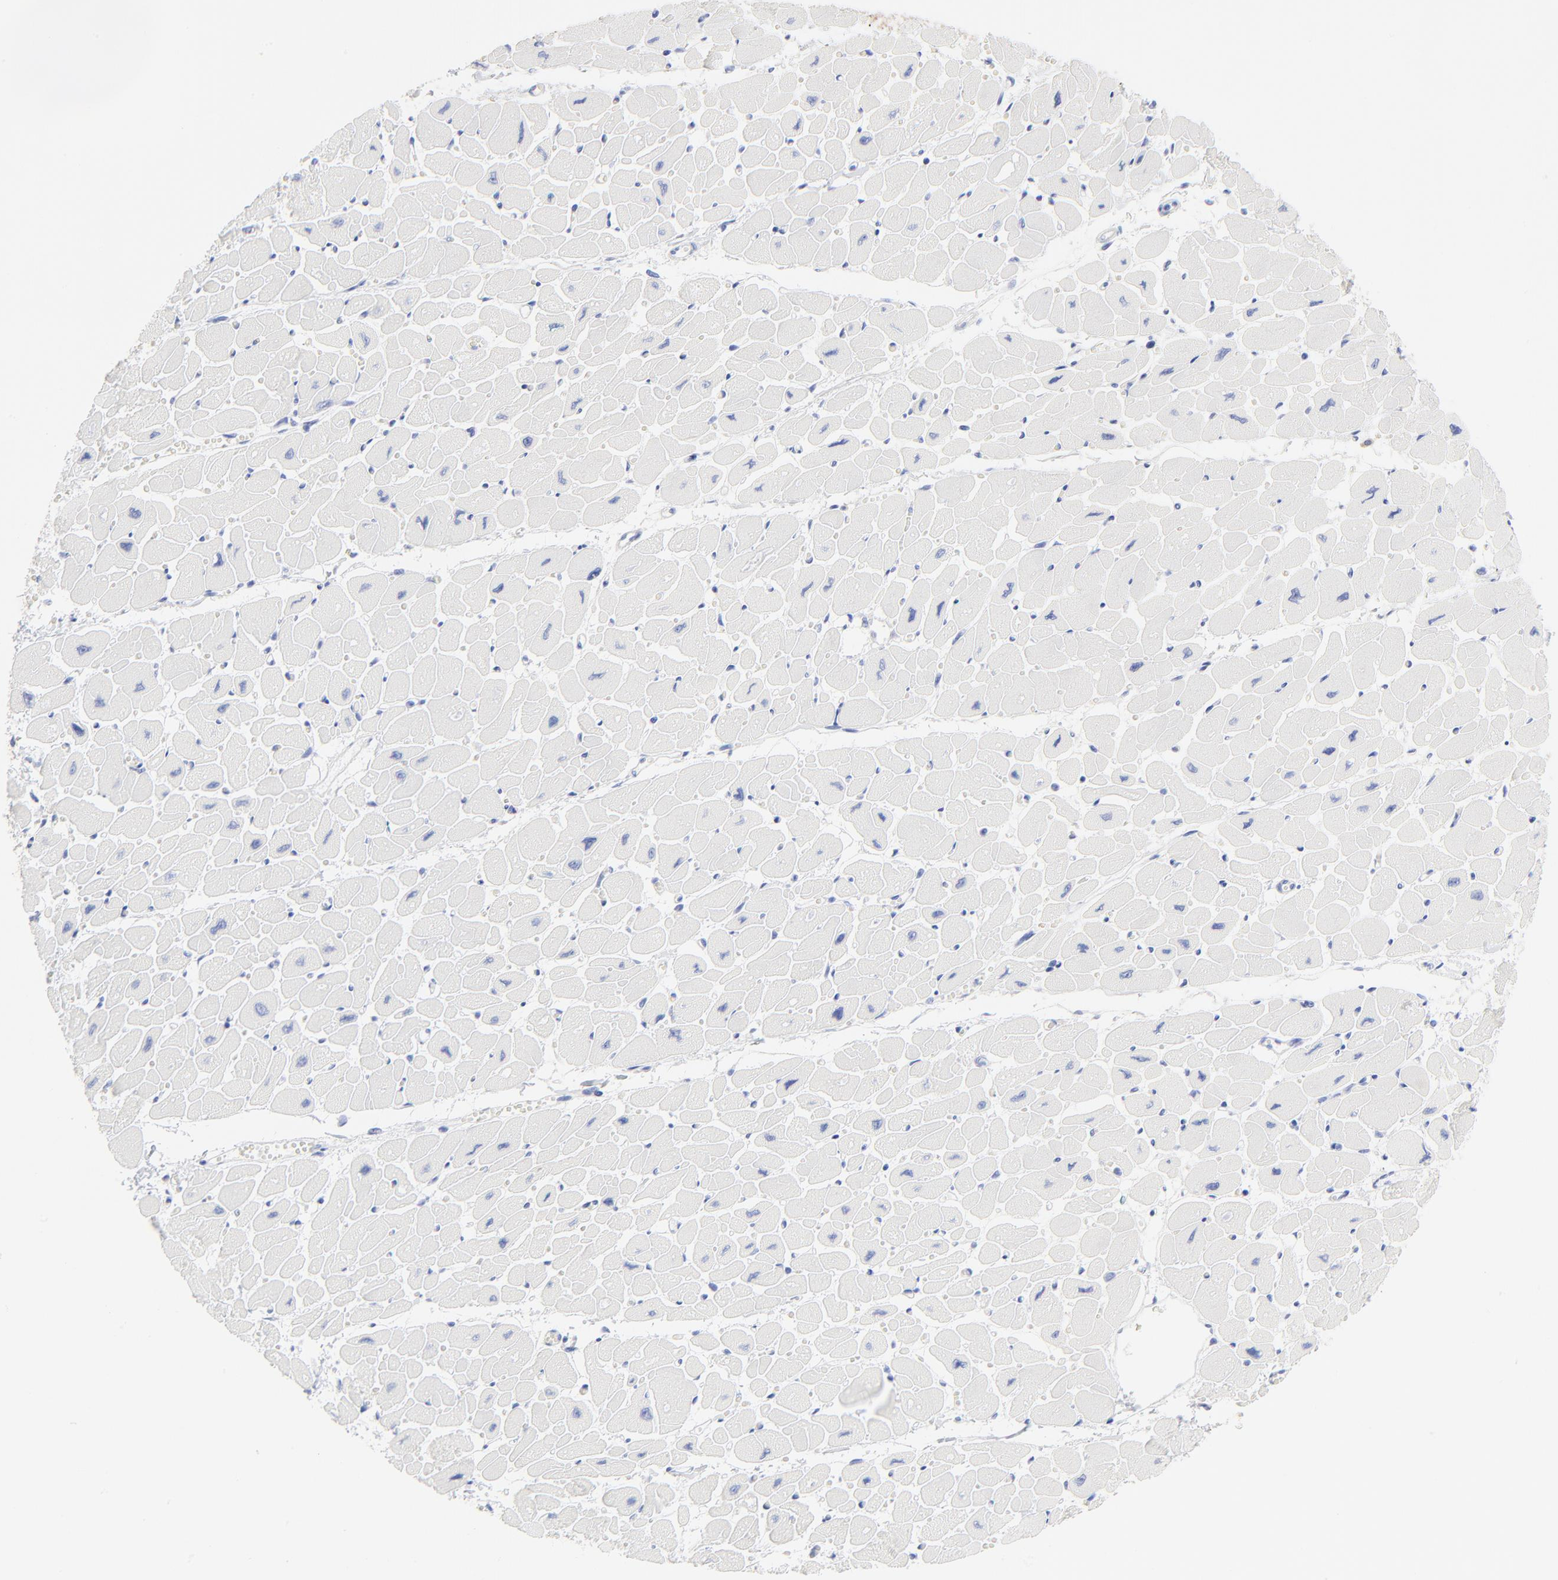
{"staining": {"intensity": "negative", "quantity": "none", "location": "none"}, "tissue": "heart muscle", "cell_type": "Cardiomyocytes", "image_type": "normal", "snomed": [{"axis": "morphology", "description": "Normal tissue, NOS"}, {"axis": "topography", "description": "Heart"}], "caption": "This is an immunohistochemistry (IHC) micrograph of benign human heart muscle. There is no expression in cardiomyocytes.", "gene": "PSD3", "patient": {"sex": "female", "age": 54}}